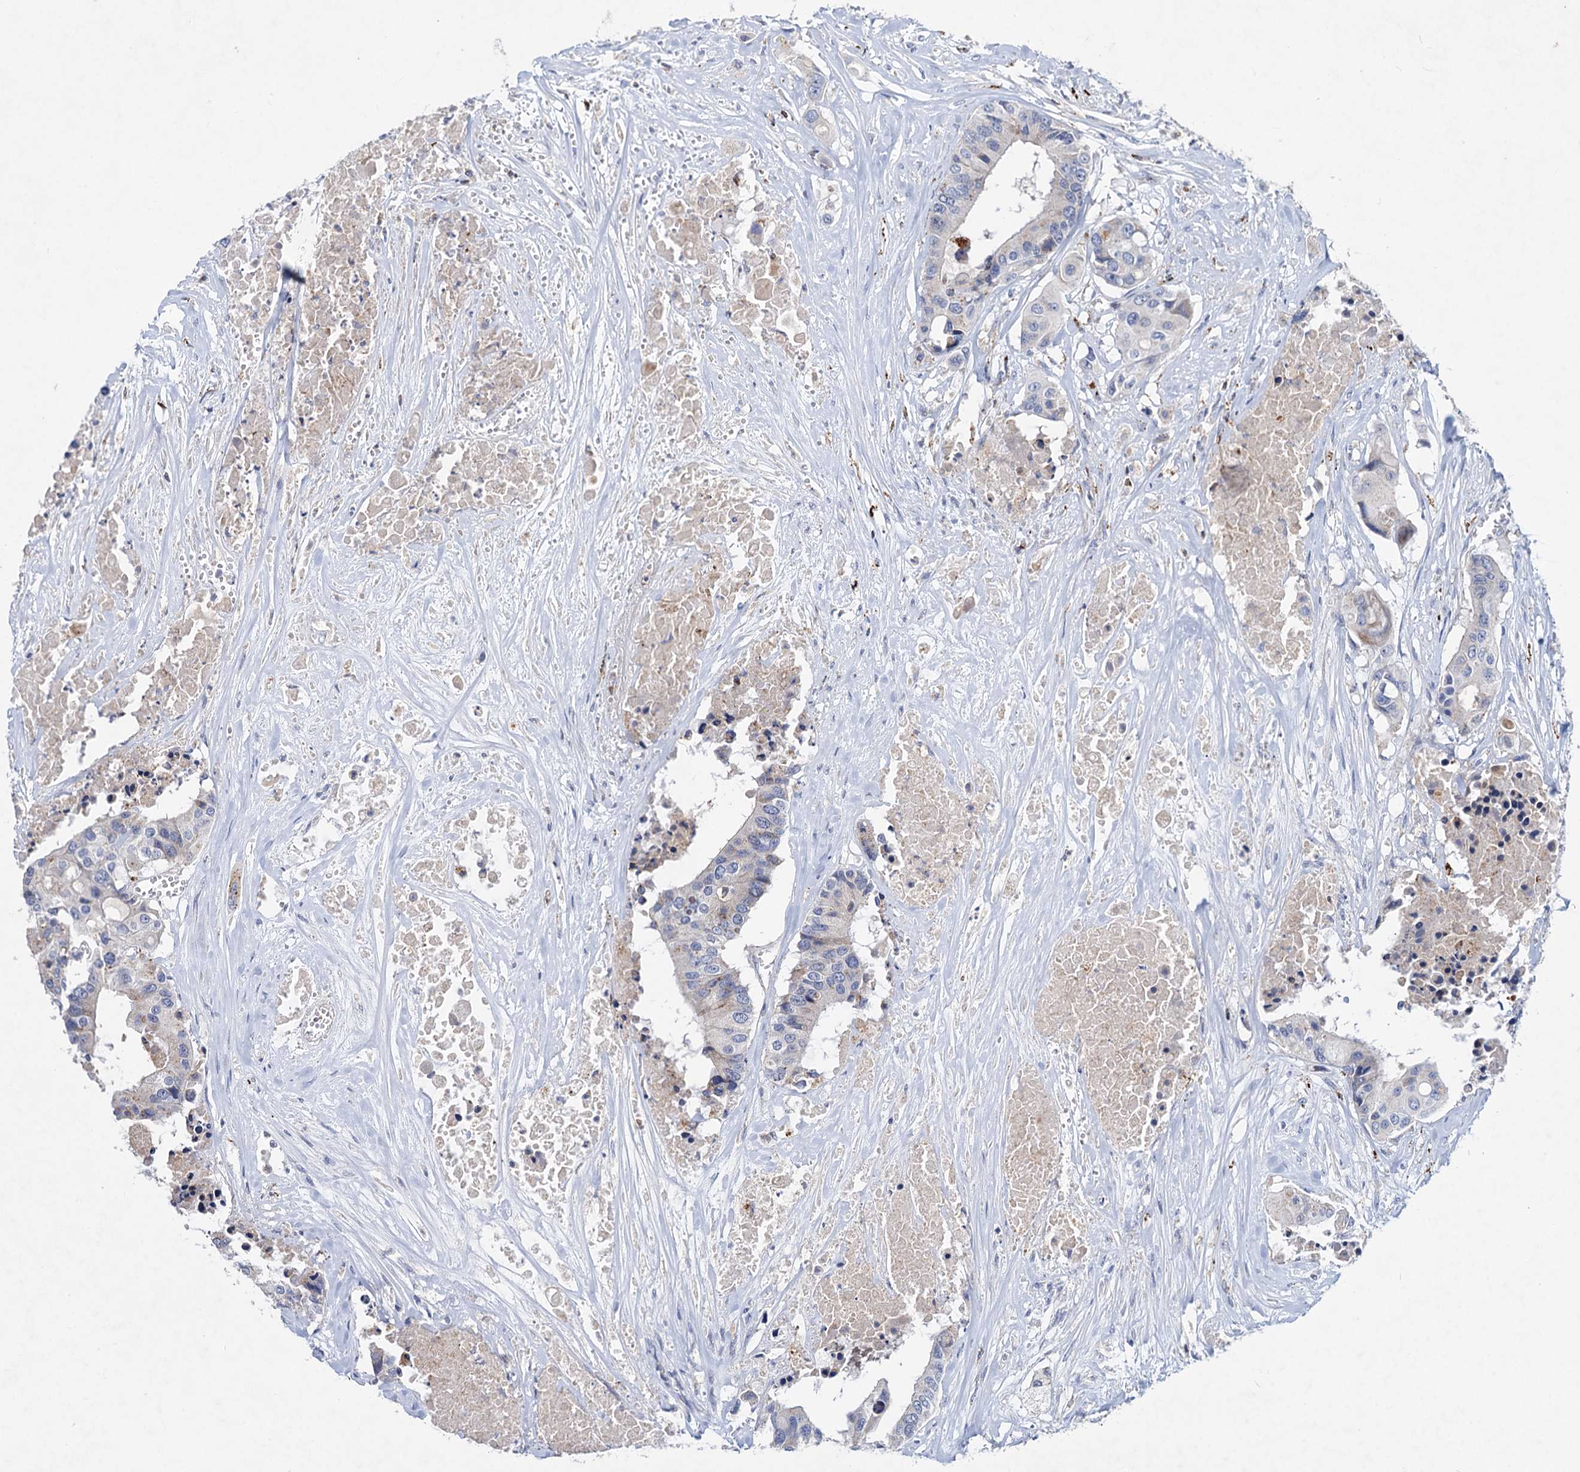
{"staining": {"intensity": "negative", "quantity": "none", "location": "none"}, "tissue": "colorectal cancer", "cell_type": "Tumor cells", "image_type": "cancer", "snomed": [{"axis": "morphology", "description": "Adenocarcinoma, NOS"}, {"axis": "topography", "description": "Colon"}], "caption": "Tumor cells are negative for brown protein staining in colorectal adenocarcinoma.", "gene": "ANKS3", "patient": {"sex": "male", "age": 77}}